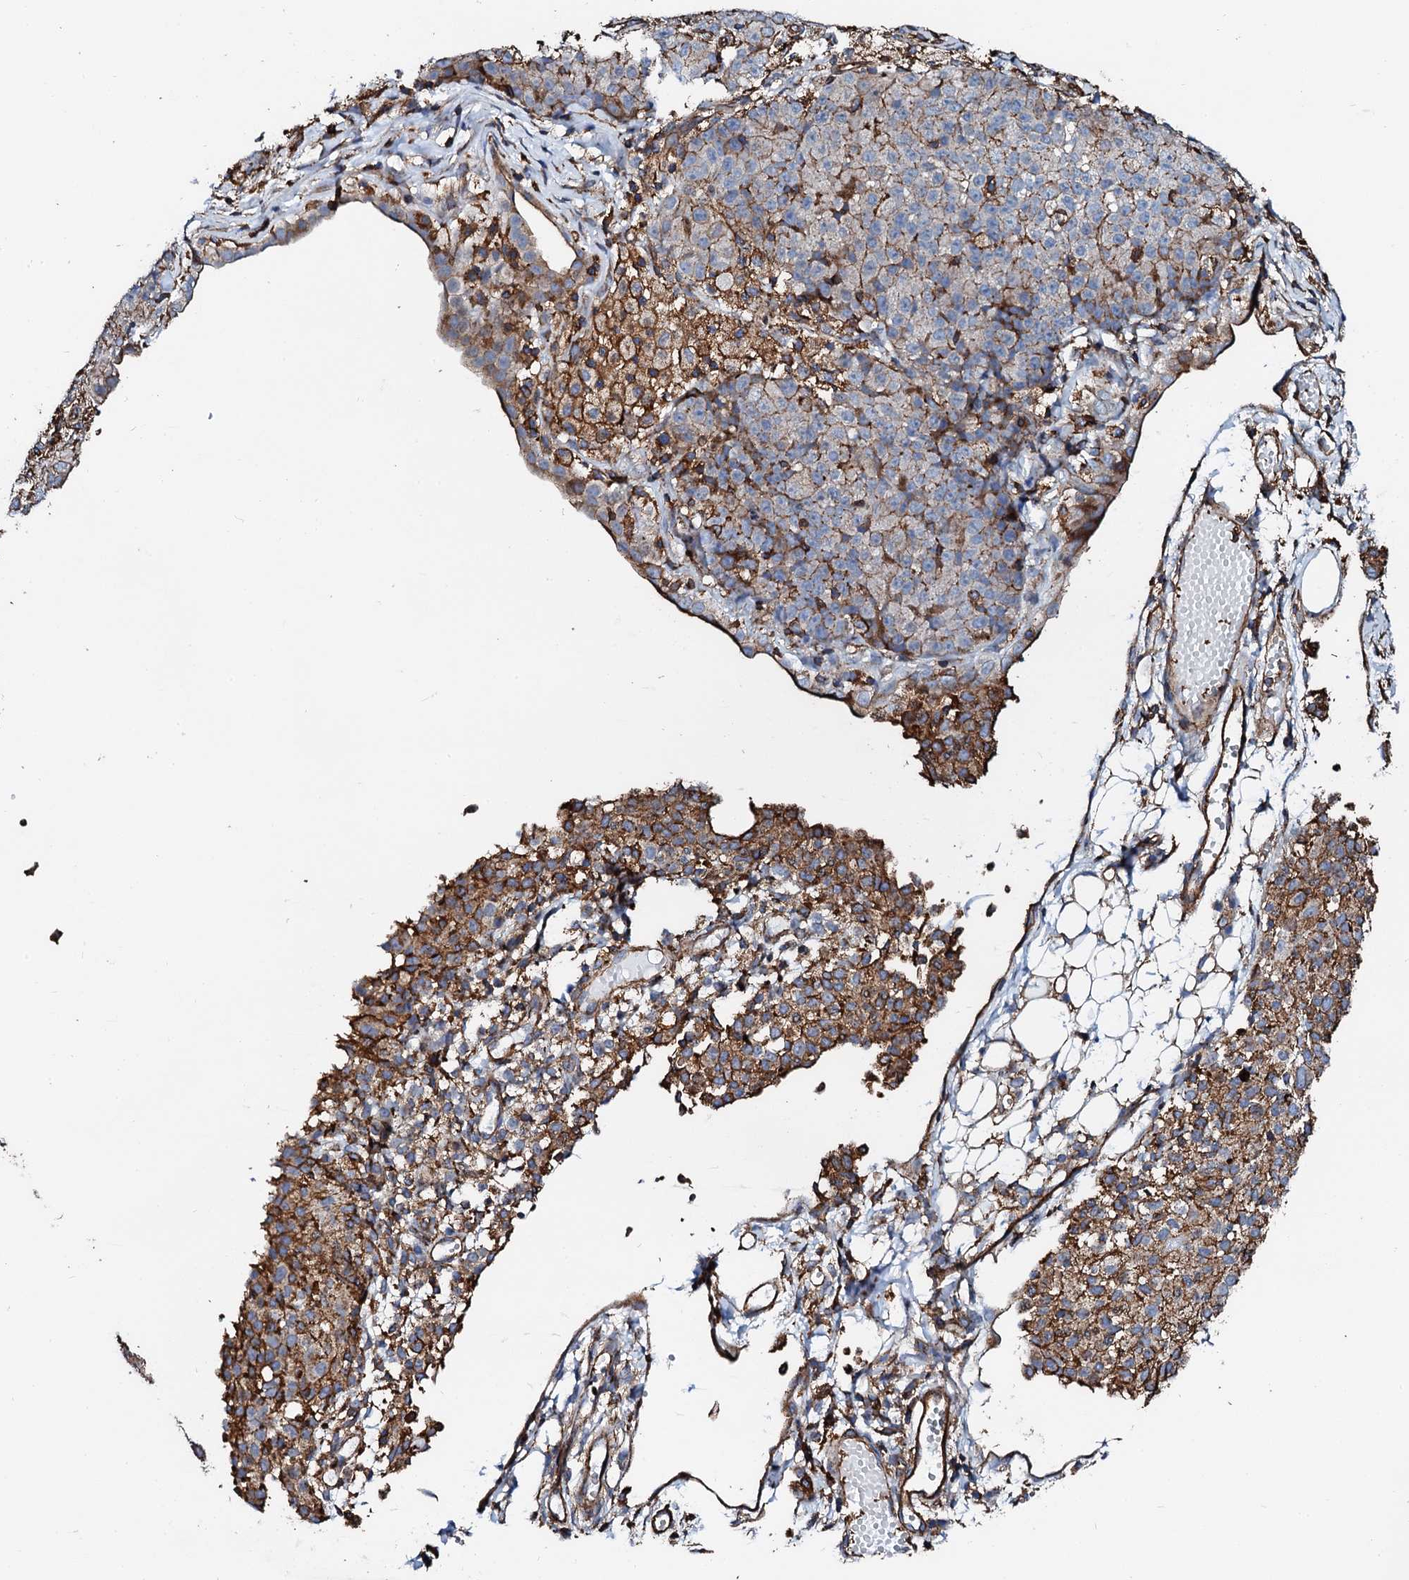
{"staining": {"intensity": "moderate", "quantity": "25%-75%", "location": "cytoplasmic/membranous"}, "tissue": "ovarian cancer", "cell_type": "Tumor cells", "image_type": "cancer", "snomed": [{"axis": "morphology", "description": "Carcinoma, endometroid"}, {"axis": "topography", "description": "Ovary"}], "caption": "Ovarian endometroid carcinoma stained with DAB immunohistochemistry exhibits medium levels of moderate cytoplasmic/membranous positivity in approximately 25%-75% of tumor cells. The protein is stained brown, and the nuclei are stained in blue (DAB (3,3'-diaminobenzidine) IHC with brightfield microscopy, high magnification).", "gene": "INTS10", "patient": {"sex": "female", "age": 42}}